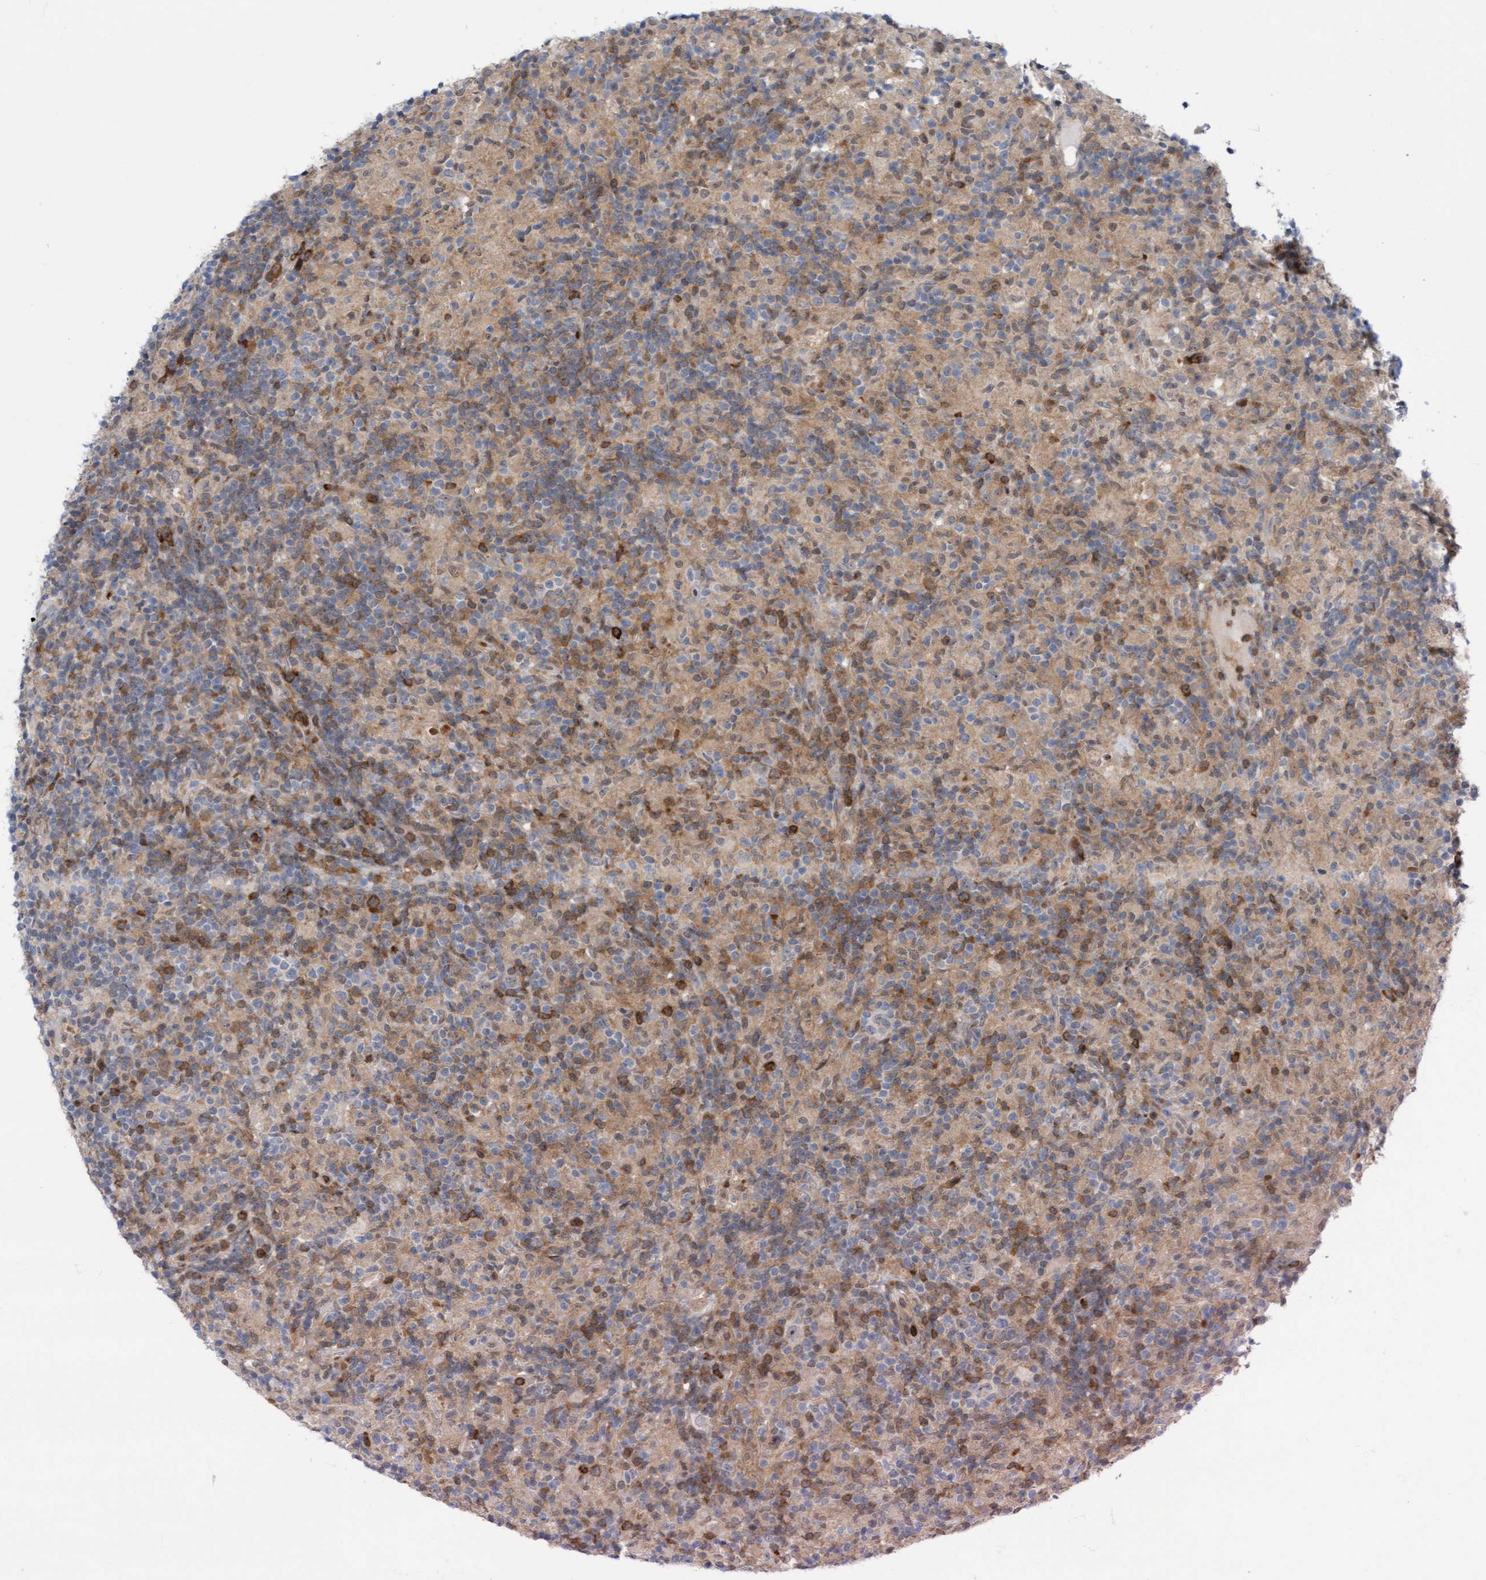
{"staining": {"intensity": "weak", "quantity": "<25%", "location": "cytoplasmic/membranous"}, "tissue": "lymphoma", "cell_type": "Tumor cells", "image_type": "cancer", "snomed": [{"axis": "morphology", "description": "Hodgkin's disease, NOS"}, {"axis": "topography", "description": "Lymph node"}], "caption": "Tumor cells are negative for protein expression in human Hodgkin's disease.", "gene": "RAP1GAP2", "patient": {"sex": "male", "age": 70}}